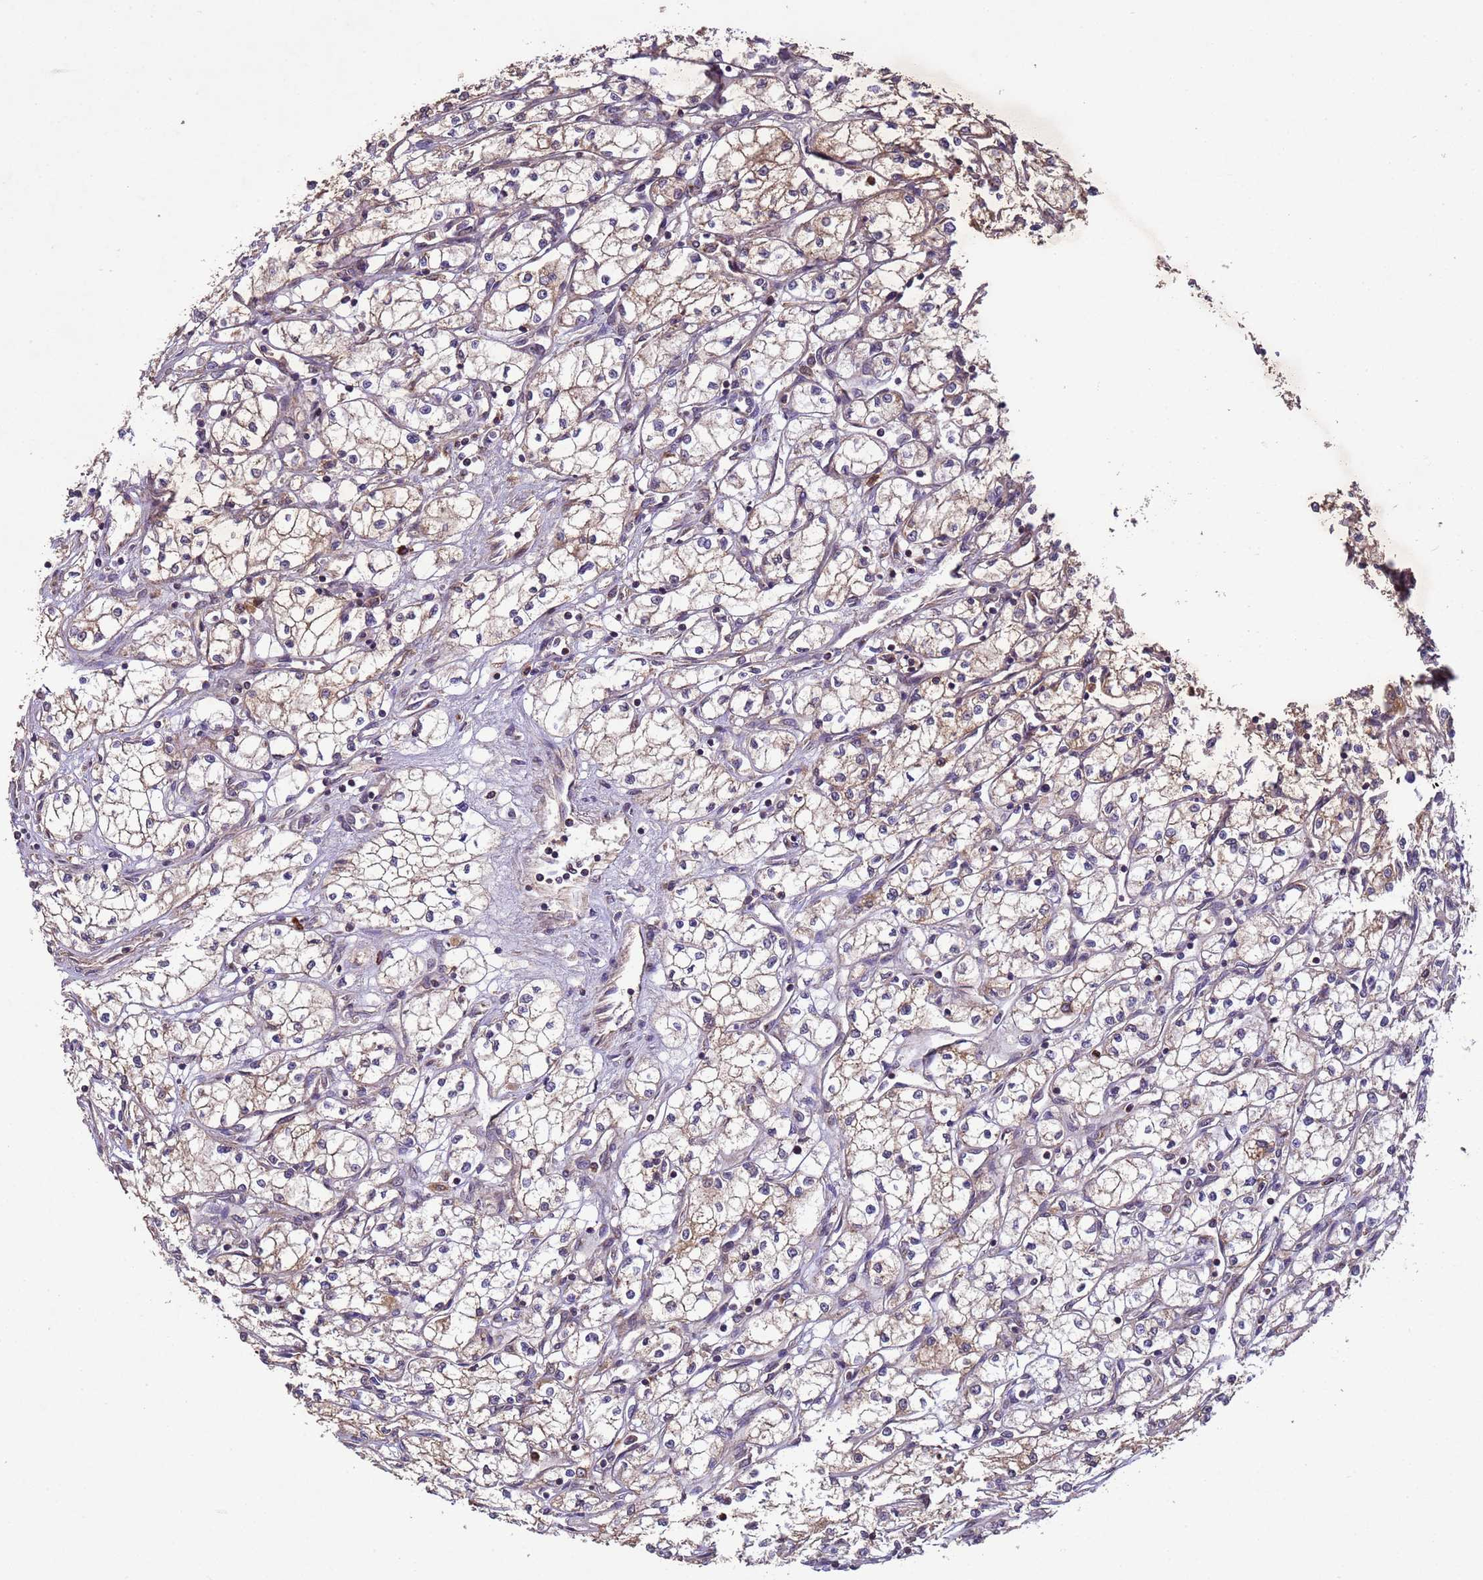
{"staining": {"intensity": "weak", "quantity": "<25%", "location": "cytoplasmic/membranous"}, "tissue": "renal cancer", "cell_type": "Tumor cells", "image_type": "cancer", "snomed": [{"axis": "morphology", "description": "Adenocarcinoma, NOS"}, {"axis": "topography", "description": "Kidney"}], "caption": "The image exhibits no staining of tumor cells in renal cancer (adenocarcinoma).", "gene": "FASTKD1", "patient": {"sex": "male", "age": 59}}